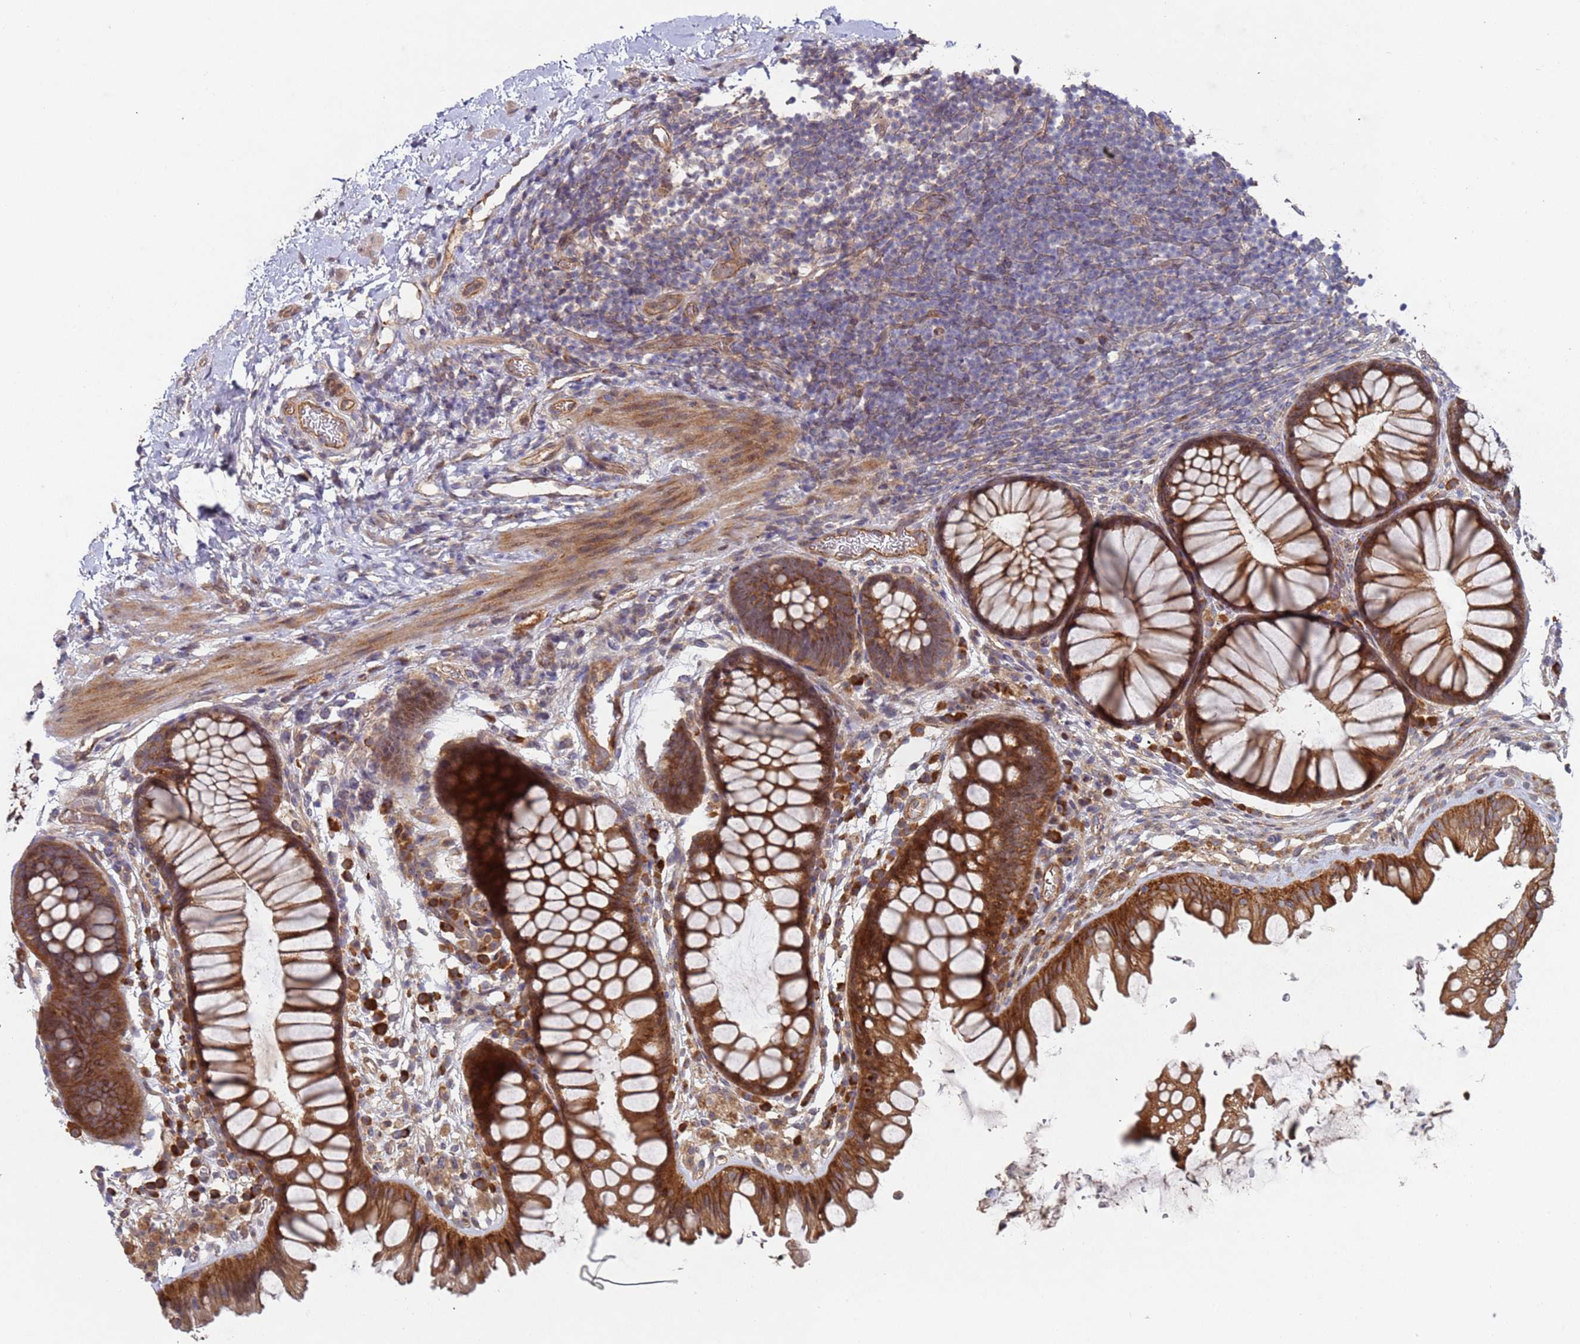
{"staining": {"intensity": "moderate", "quantity": ">75%", "location": "cytoplasmic/membranous"}, "tissue": "colon", "cell_type": "Endothelial cells", "image_type": "normal", "snomed": [{"axis": "morphology", "description": "Normal tissue, NOS"}, {"axis": "topography", "description": "Colon"}], "caption": "Colon stained with a protein marker exhibits moderate staining in endothelial cells.", "gene": "KANSL1L", "patient": {"sex": "female", "age": 62}}